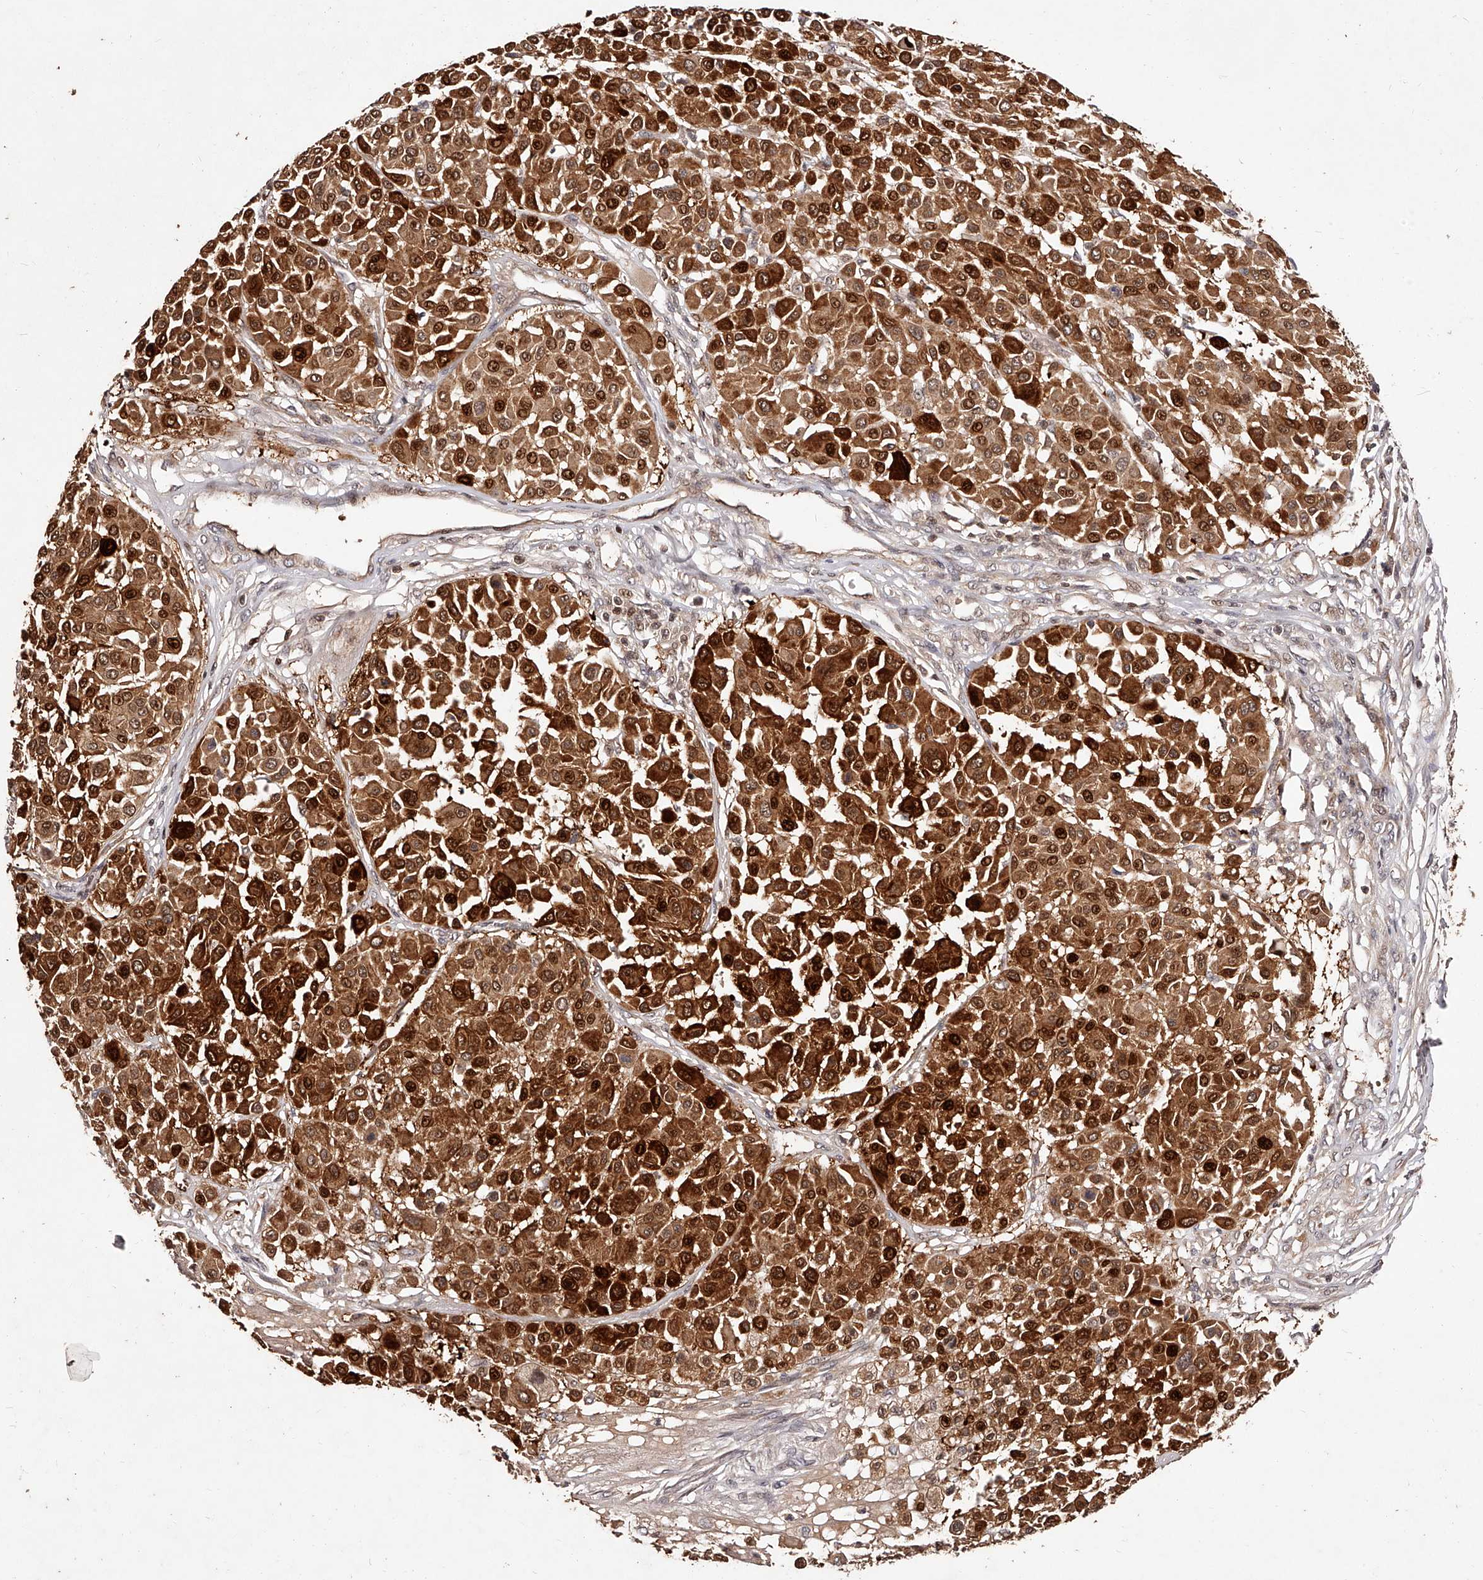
{"staining": {"intensity": "strong", "quantity": ">75%", "location": "cytoplasmic/membranous,nuclear"}, "tissue": "melanoma", "cell_type": "Tumor cells", "image_type": "cancer", "snomed": [{"axis": "morphology", "description": "Malignant melanoma, Metastatic site"}, {"axis": "topography", "description": "Soft tissue"}], "caption": "Malignant melanoma (metastatic site) stained with a protein marker reveals strong staining in tumor cells.", "gene": "CUL7", "patient": {"sex": "male", "age": 41}}